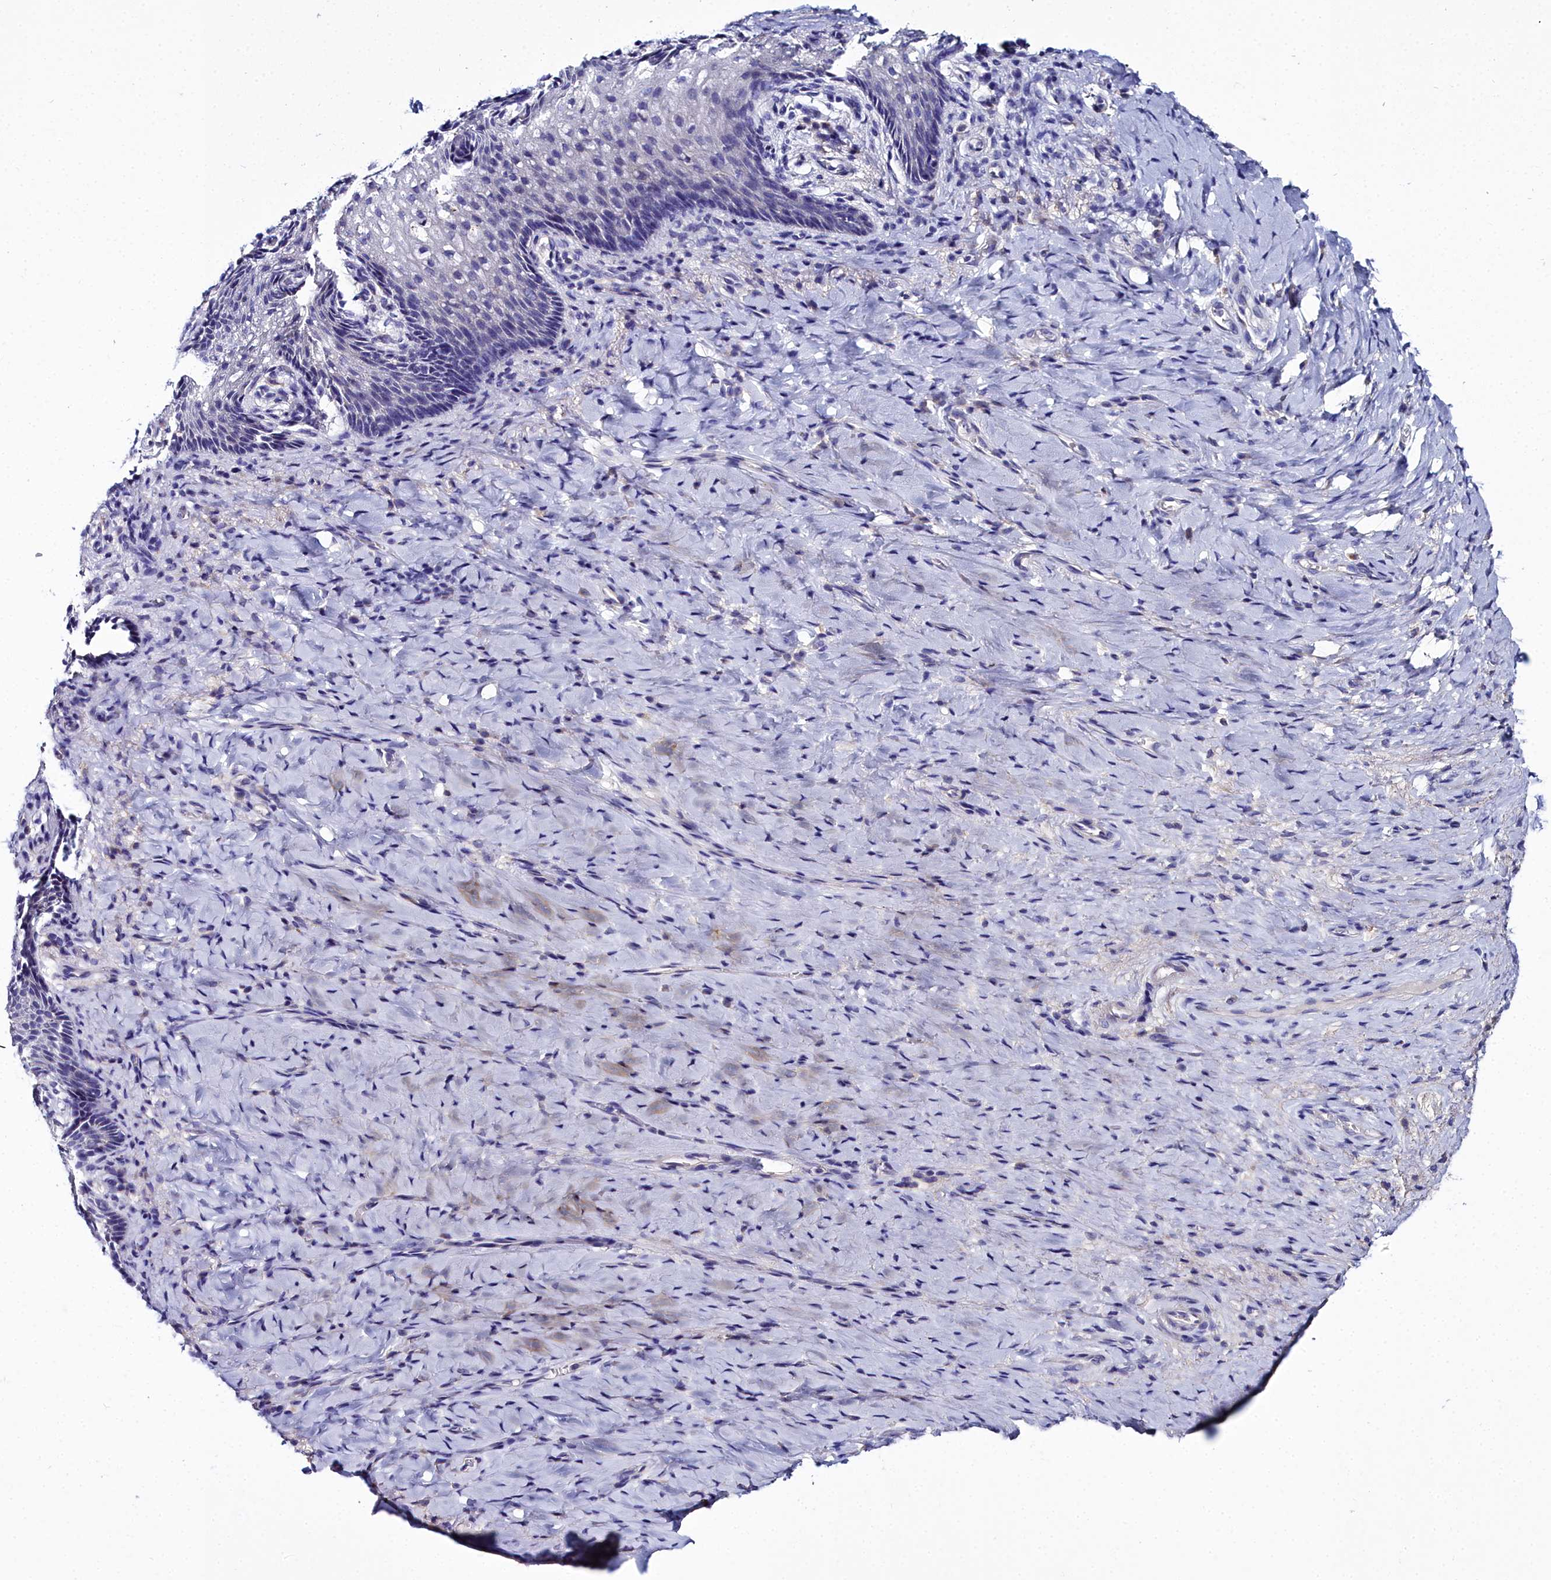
{"staining": {"intensity": "negative", "quantity": "none", "location": "none"}, "tissue": "vagina", "cell_type": "Squamous epithelial cells", "image_type": "normal", "snomed": [{"axis": "morphology", "description": "Normal tissue, NOS"}, {"axis": "topography", "description": "Vagina"}], "caption": "This is an immunohistochemistry (IHC) histopathology image of benign vagina. There is no expression in squamous epithelial cells.", "gene": "ELAPOR2", "patient": {"sex": "female", "age": 60}}